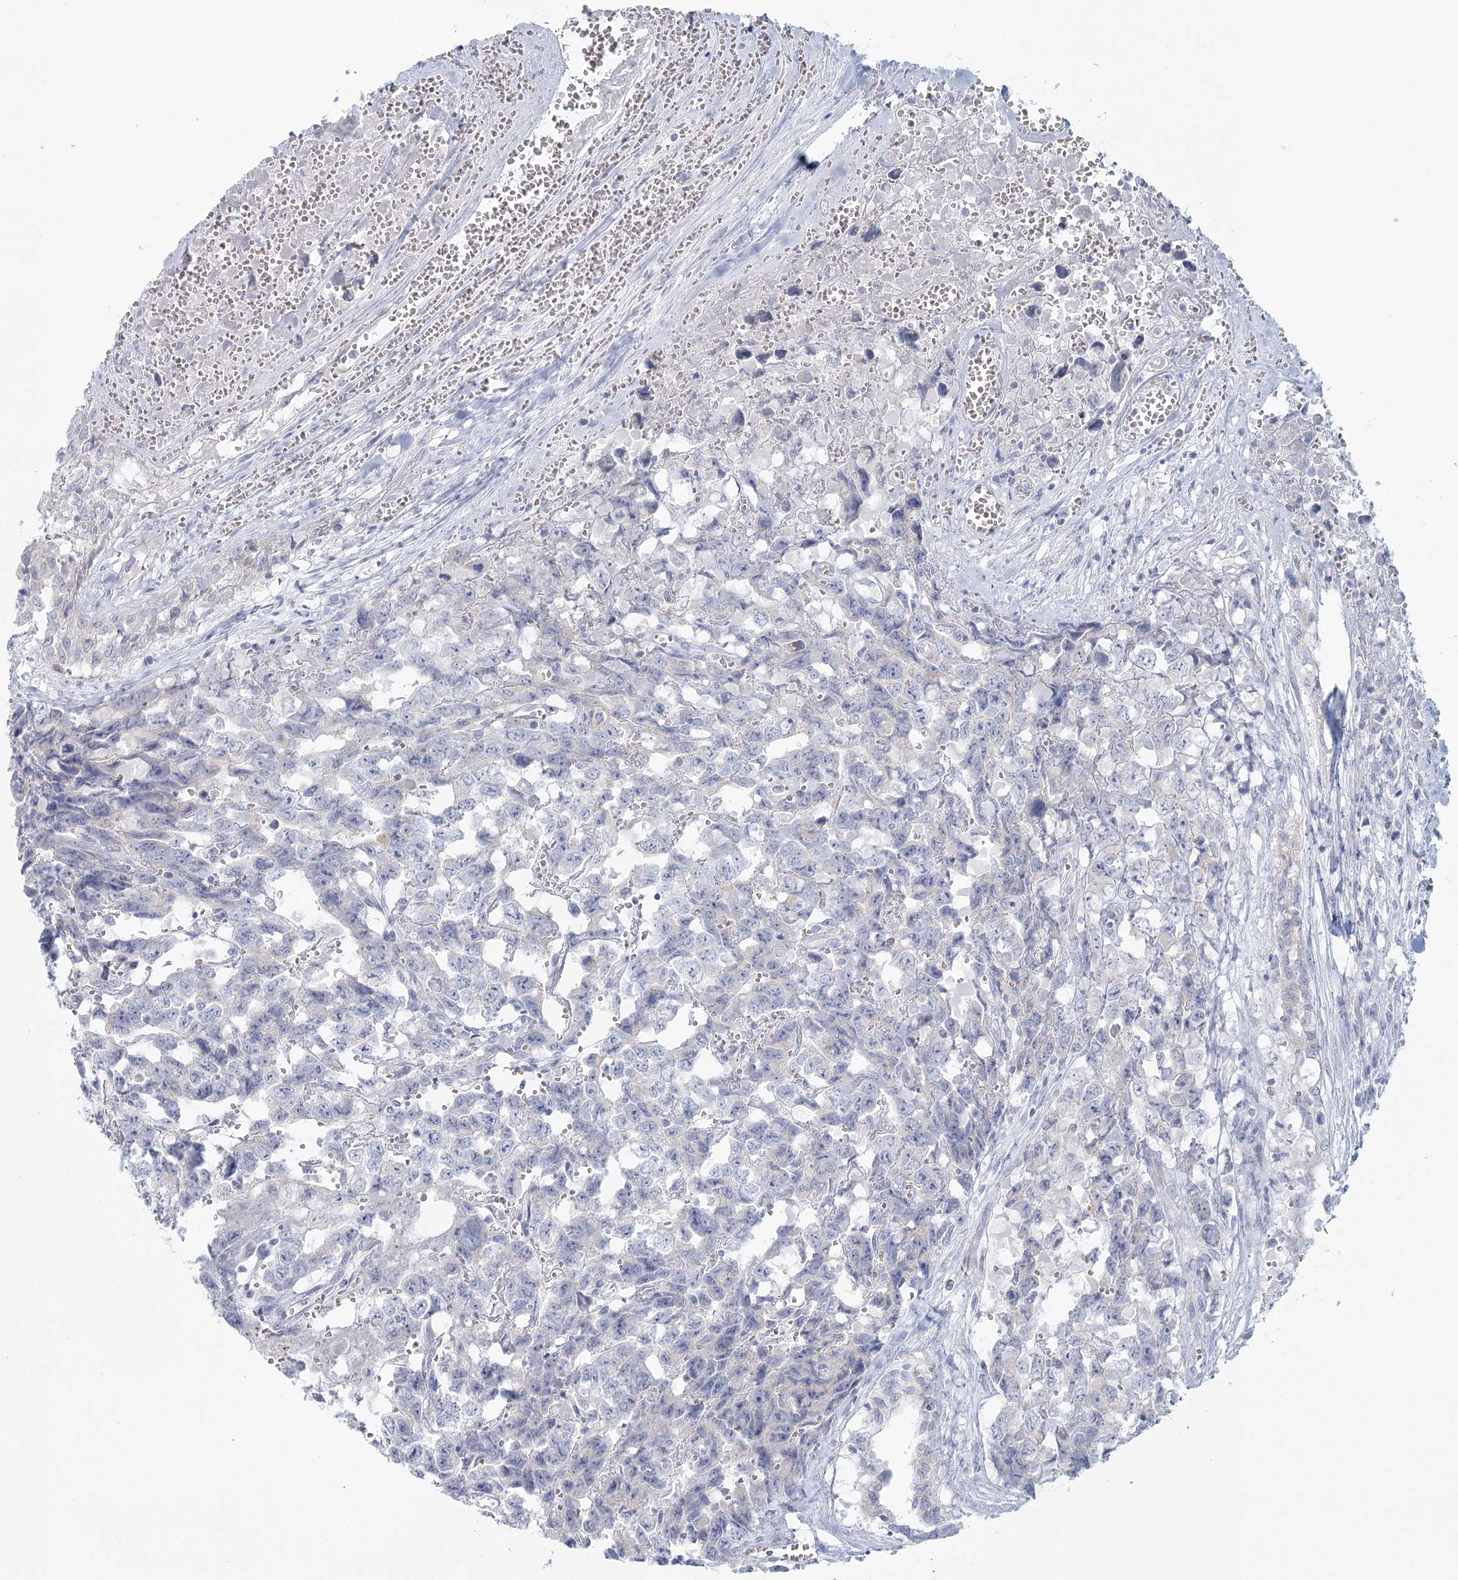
{"staining": {"intensity": "negative", "quantity": "none", "location": "none"}, "tissue": "testis cancer", "cell_type": "Tumor cells", "image_type": "cancer", "snomed": [{"axis": "morphology", "description": "Carcinoma, Embryonal, NOS"}, {"axis": "topography", "description": "Testis"}], "caption": "Immunohistochemistry (IHC) of human testis cancer (embryonal carcinoma) reveals no positivity in tumor cells.", "gene": "BPHL", "patient": {"sex": "male", "age": 31}}